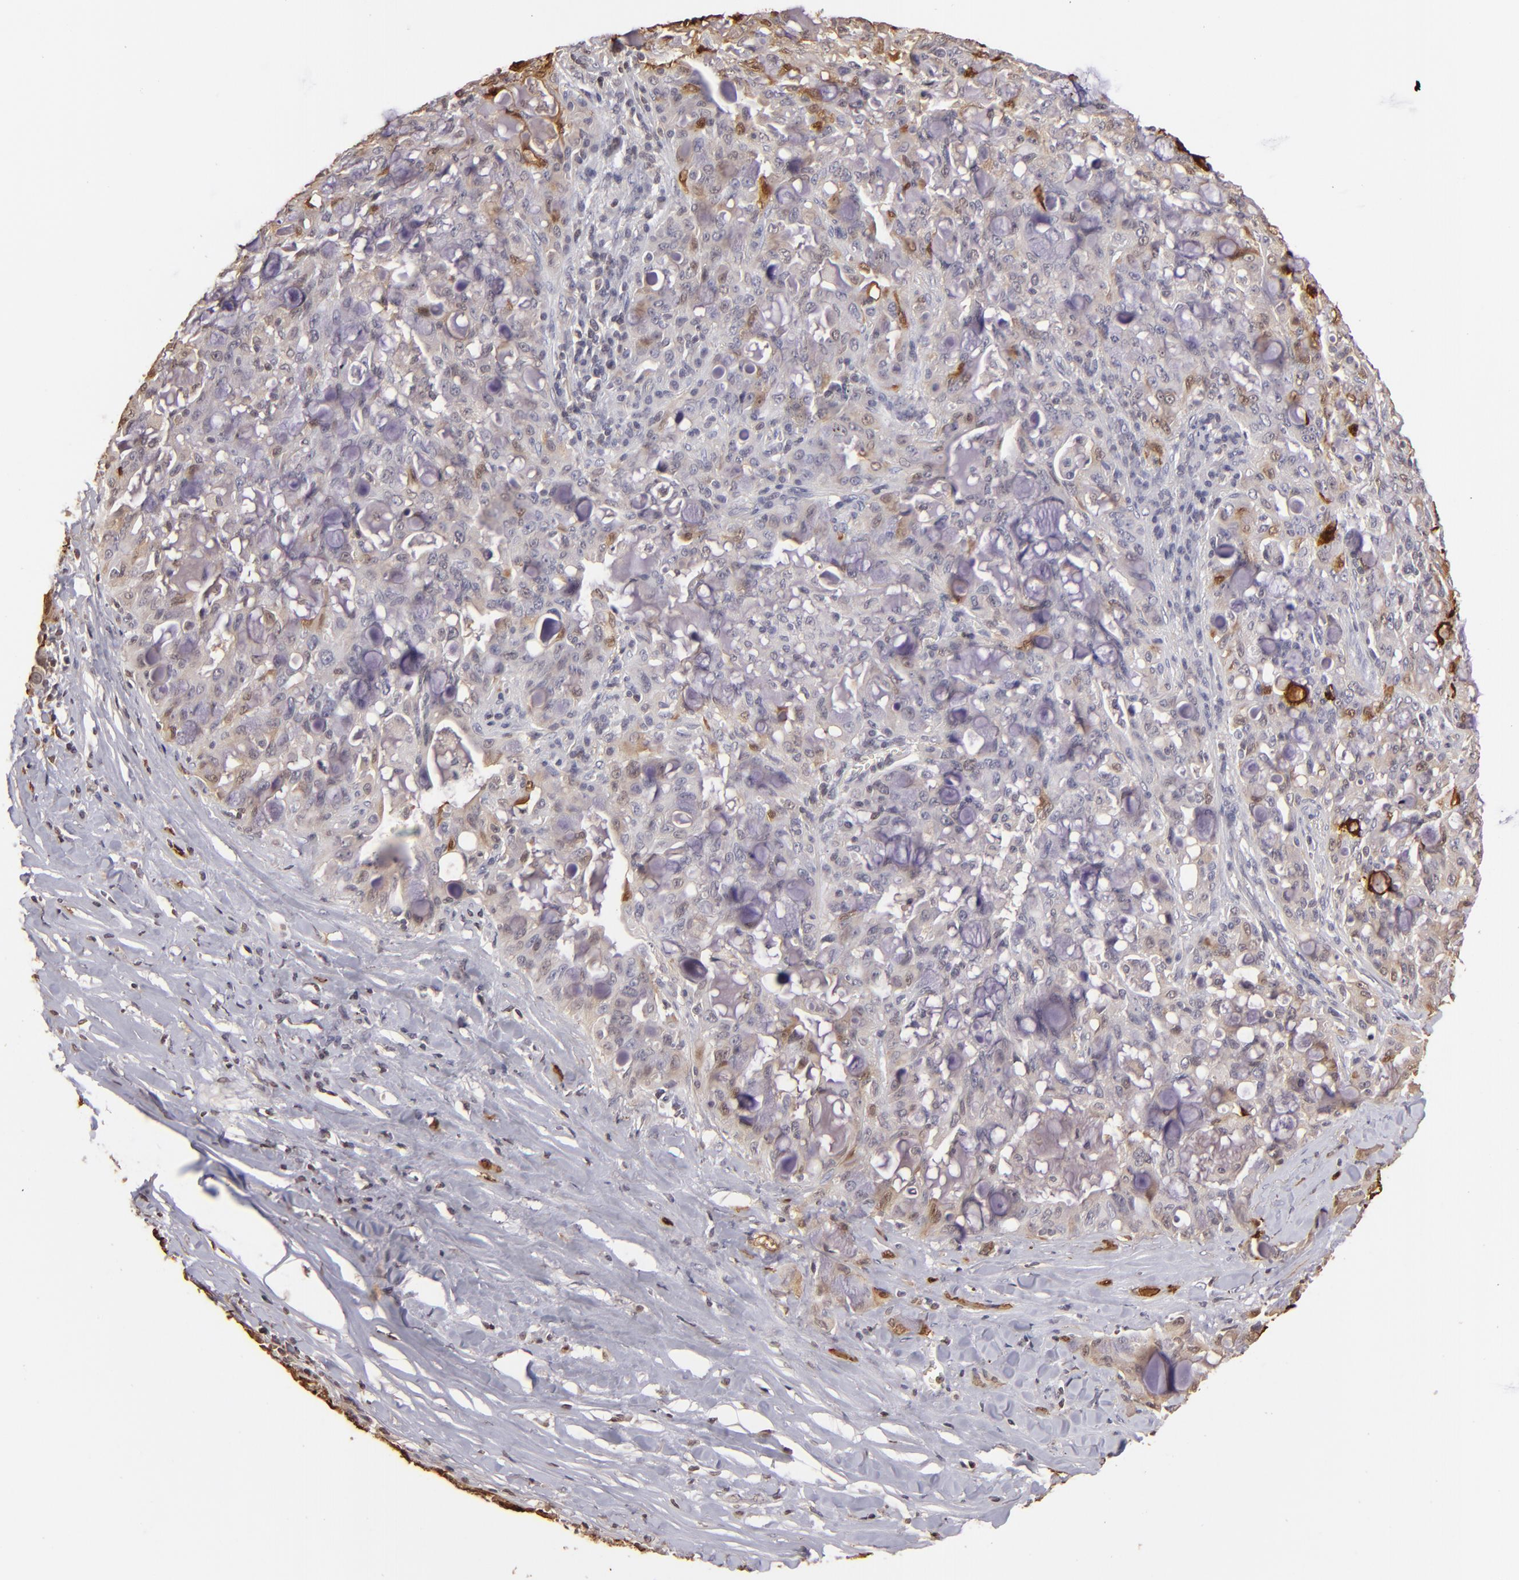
{"staining": {"intensity": "weak", "quantity": "25%-75%", "location": "cytoplasmic/membranous,nuclear"}, "tissue": "lung cancer", "cell_type": "Tumor cells", "image_type": "cancer", "snomed": [{"axis": "morphology", "description": "Adenocarcinoma, NOS"}, {"axis": "topography", "description": "Lung"}], "caption": "DAB (3,3'-diaminobenzidine) immunohistochemical staining of human adenocarcinoma (lung) reveals weak cytoplasmic/membranous and nuclear protein expression in approximately 25%-75% of tumor cells.", "gene": "S100A2", "patient": {"sex": "female", "age": 44}}